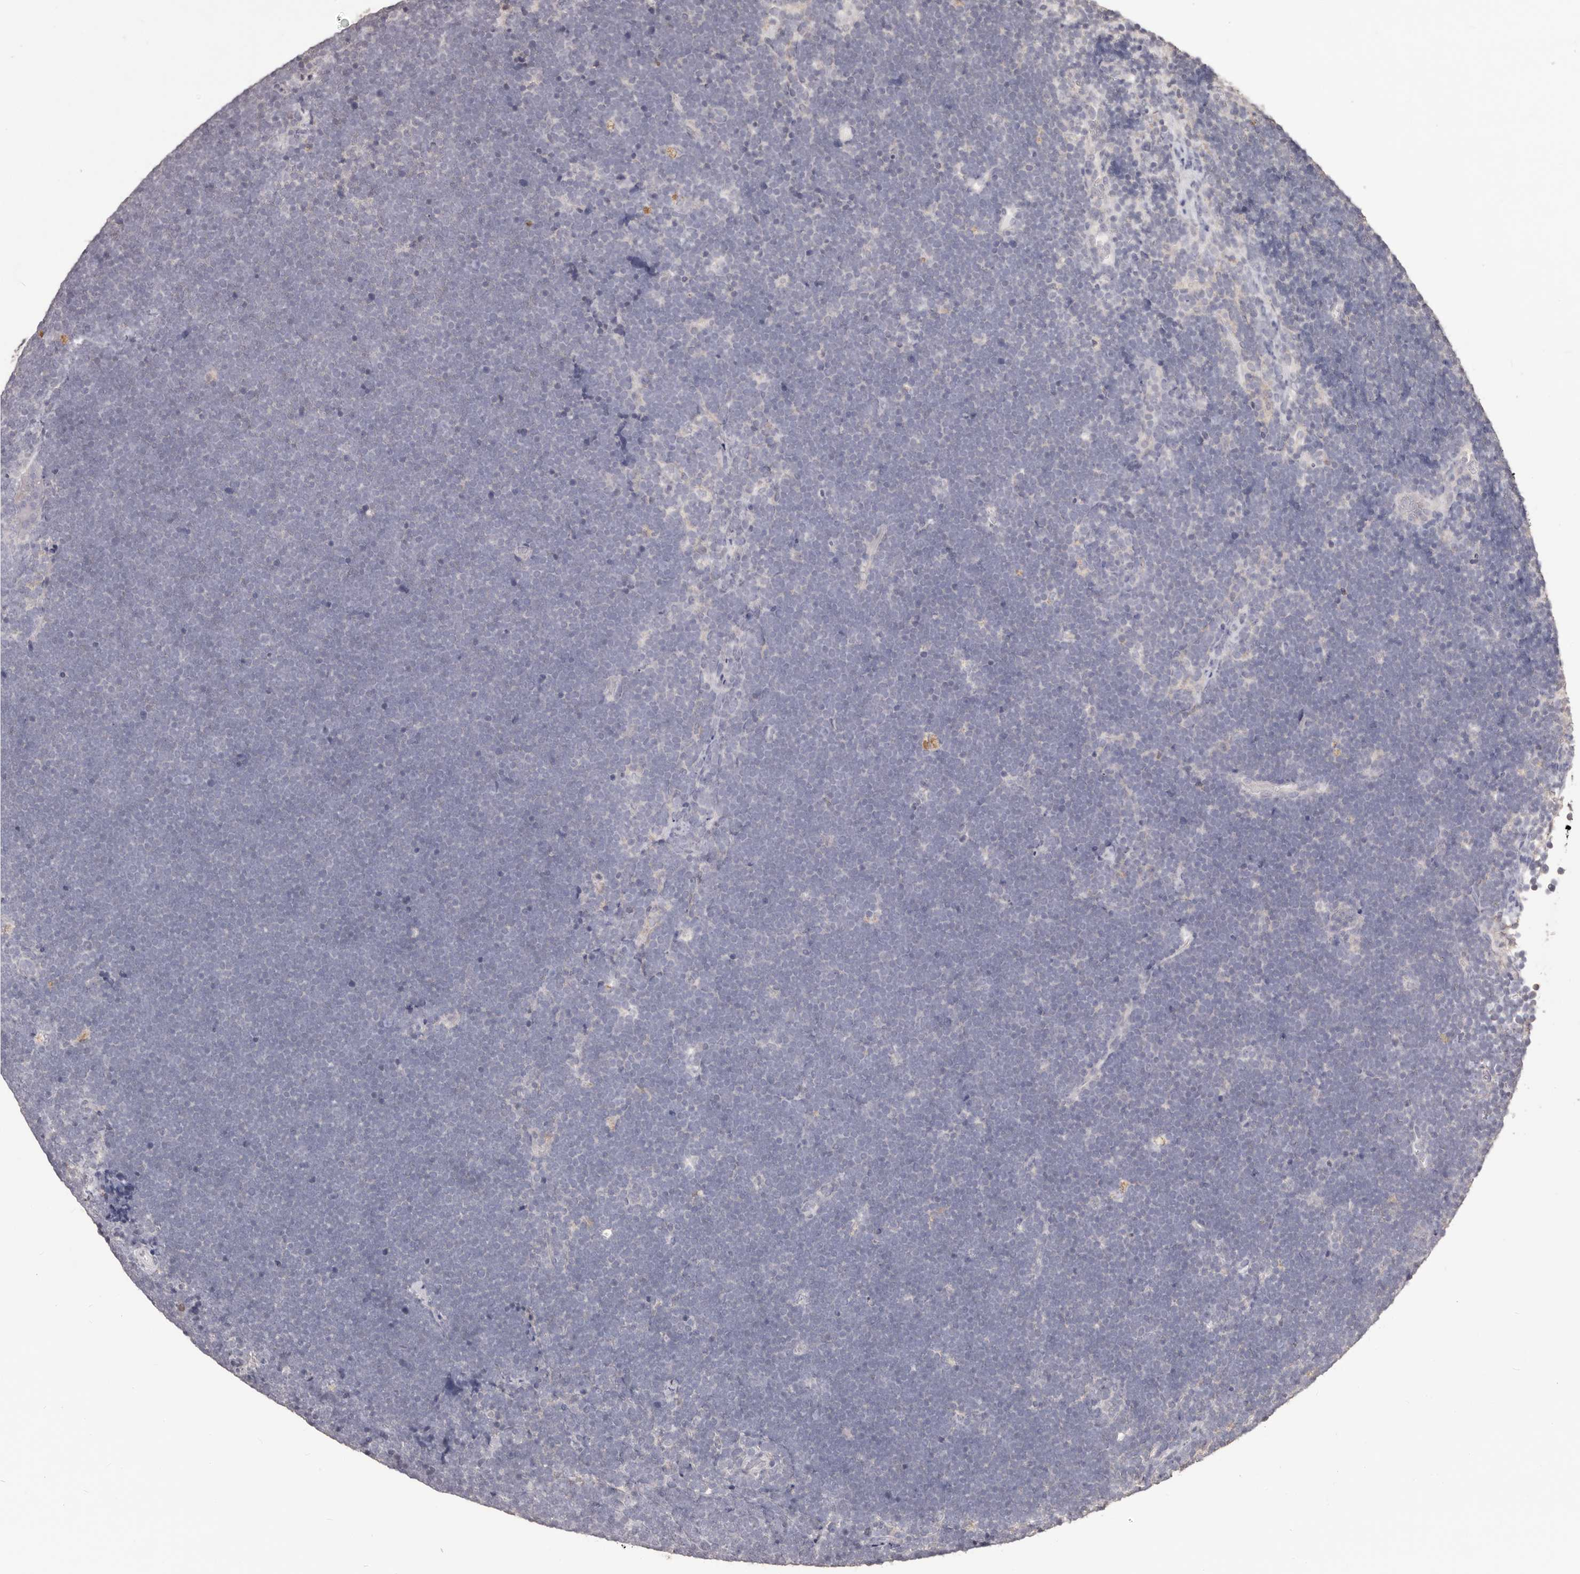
{"staining": {"intensity": "negative", "quantity": "none", "location": "none"}, "tissue": "lymphoma", "cell_type": "Tumor cells", "image_type": "cancer", "snomed": [{"axis": "morphology", "description": "Malignant lymphoma, non-Hodgkin's type, High grade"}, {"axis": "topography", "description": "Lymph node"}], "caption": "Lymphoma stained for a protein using immunohistochemistry shows no expression tumor cells.", "gene": "PRSS27", "patient": {"sex": "male", "age": 13}}